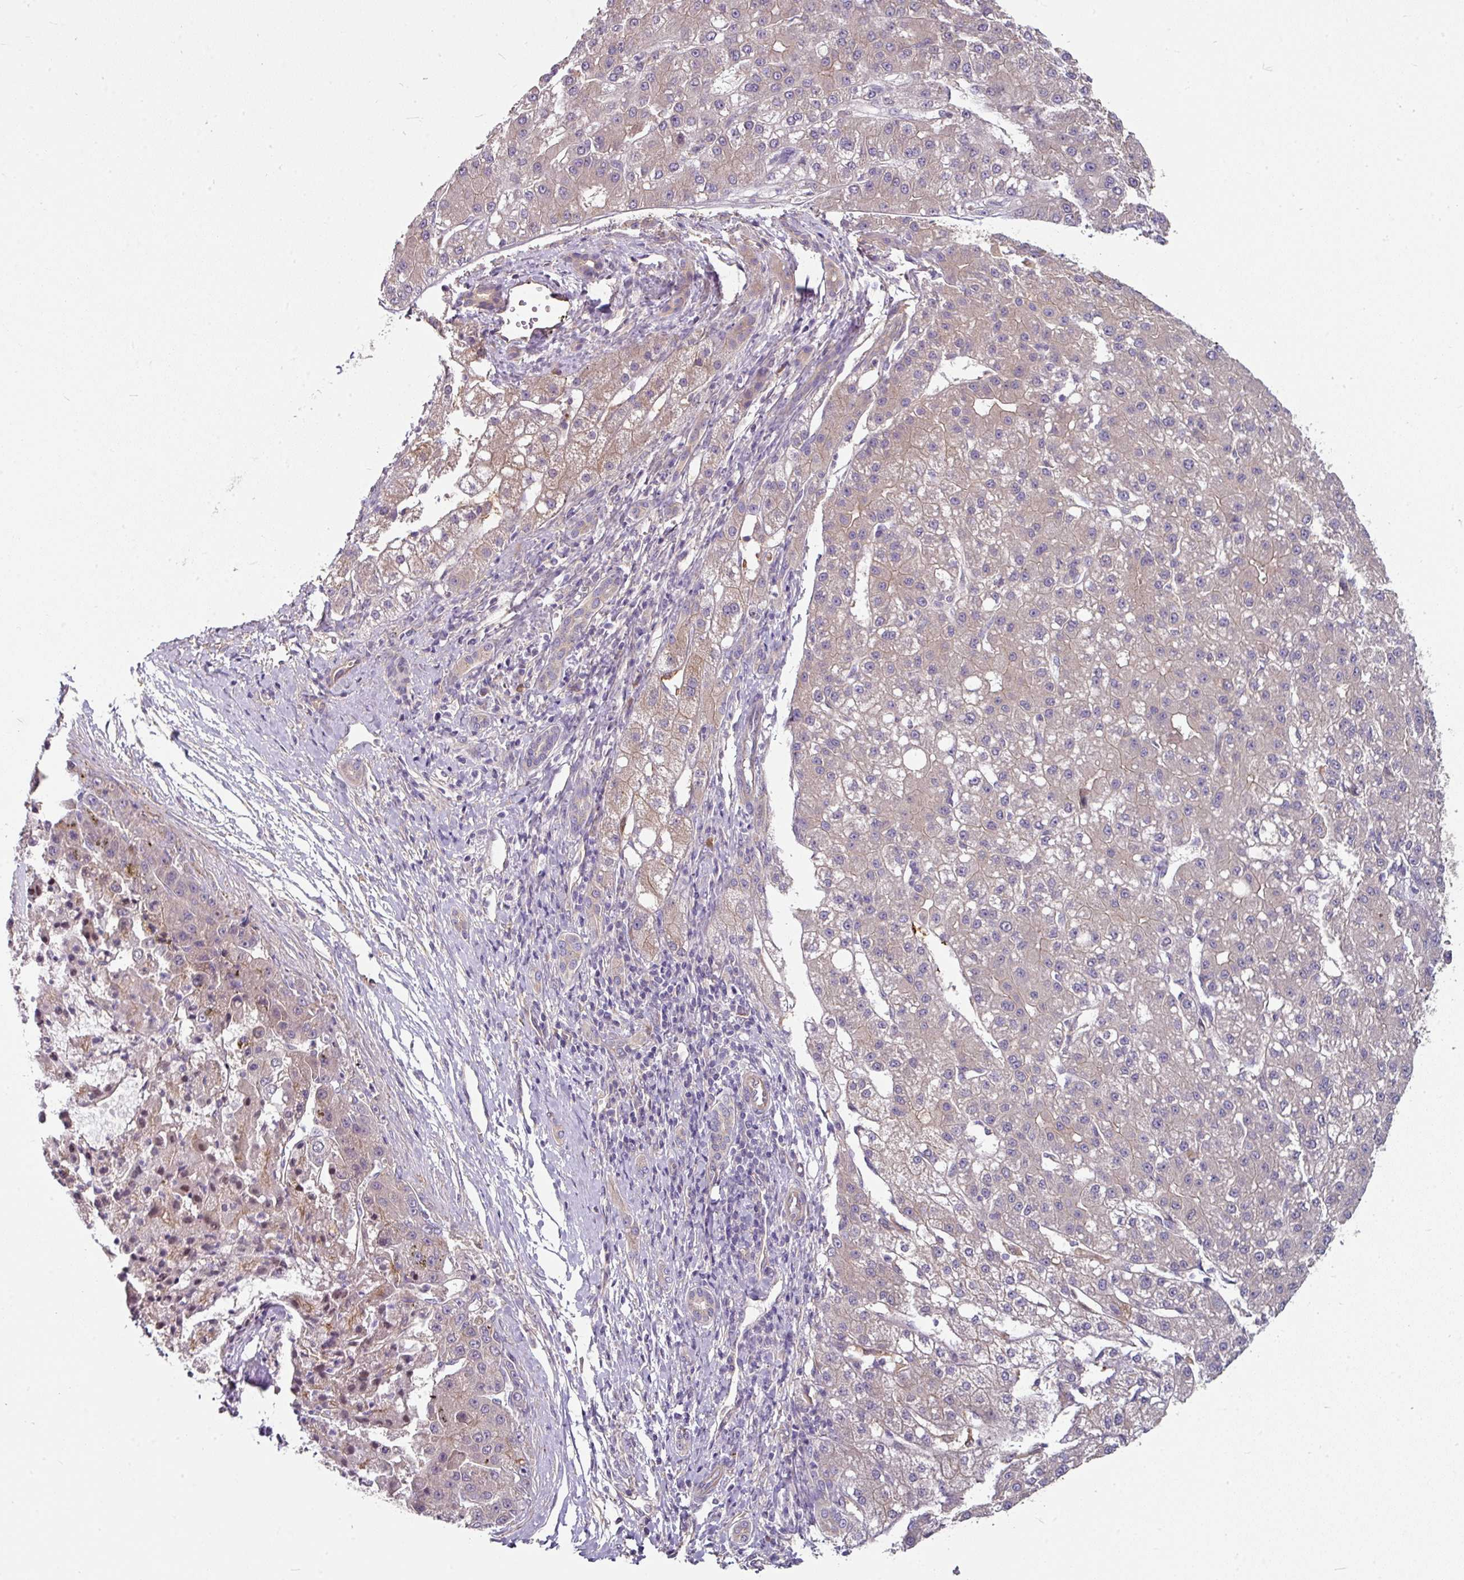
{"staining": {"intensity": "weak", "quantity": "25%-75%", "location": "cytoplasmic/membranous"}, "tissue": "liver cancer", "cell_type": "Tumor cells", "image_type": "cancer", "snomed": [{"axis": "morphology", "description": "Carcinoma, Hepatocellular, NOS"}, {"axis": "topography", "description": "Liver"}], "caption": "Weak cytoplasmic/membranous protein expression is appreciated in approximately 25%-75% of tumor cells in liver cancer (hepatocellular carcinoma).", "gene": "C4orf48", "patient": {"sex": "male", "age": 67}}